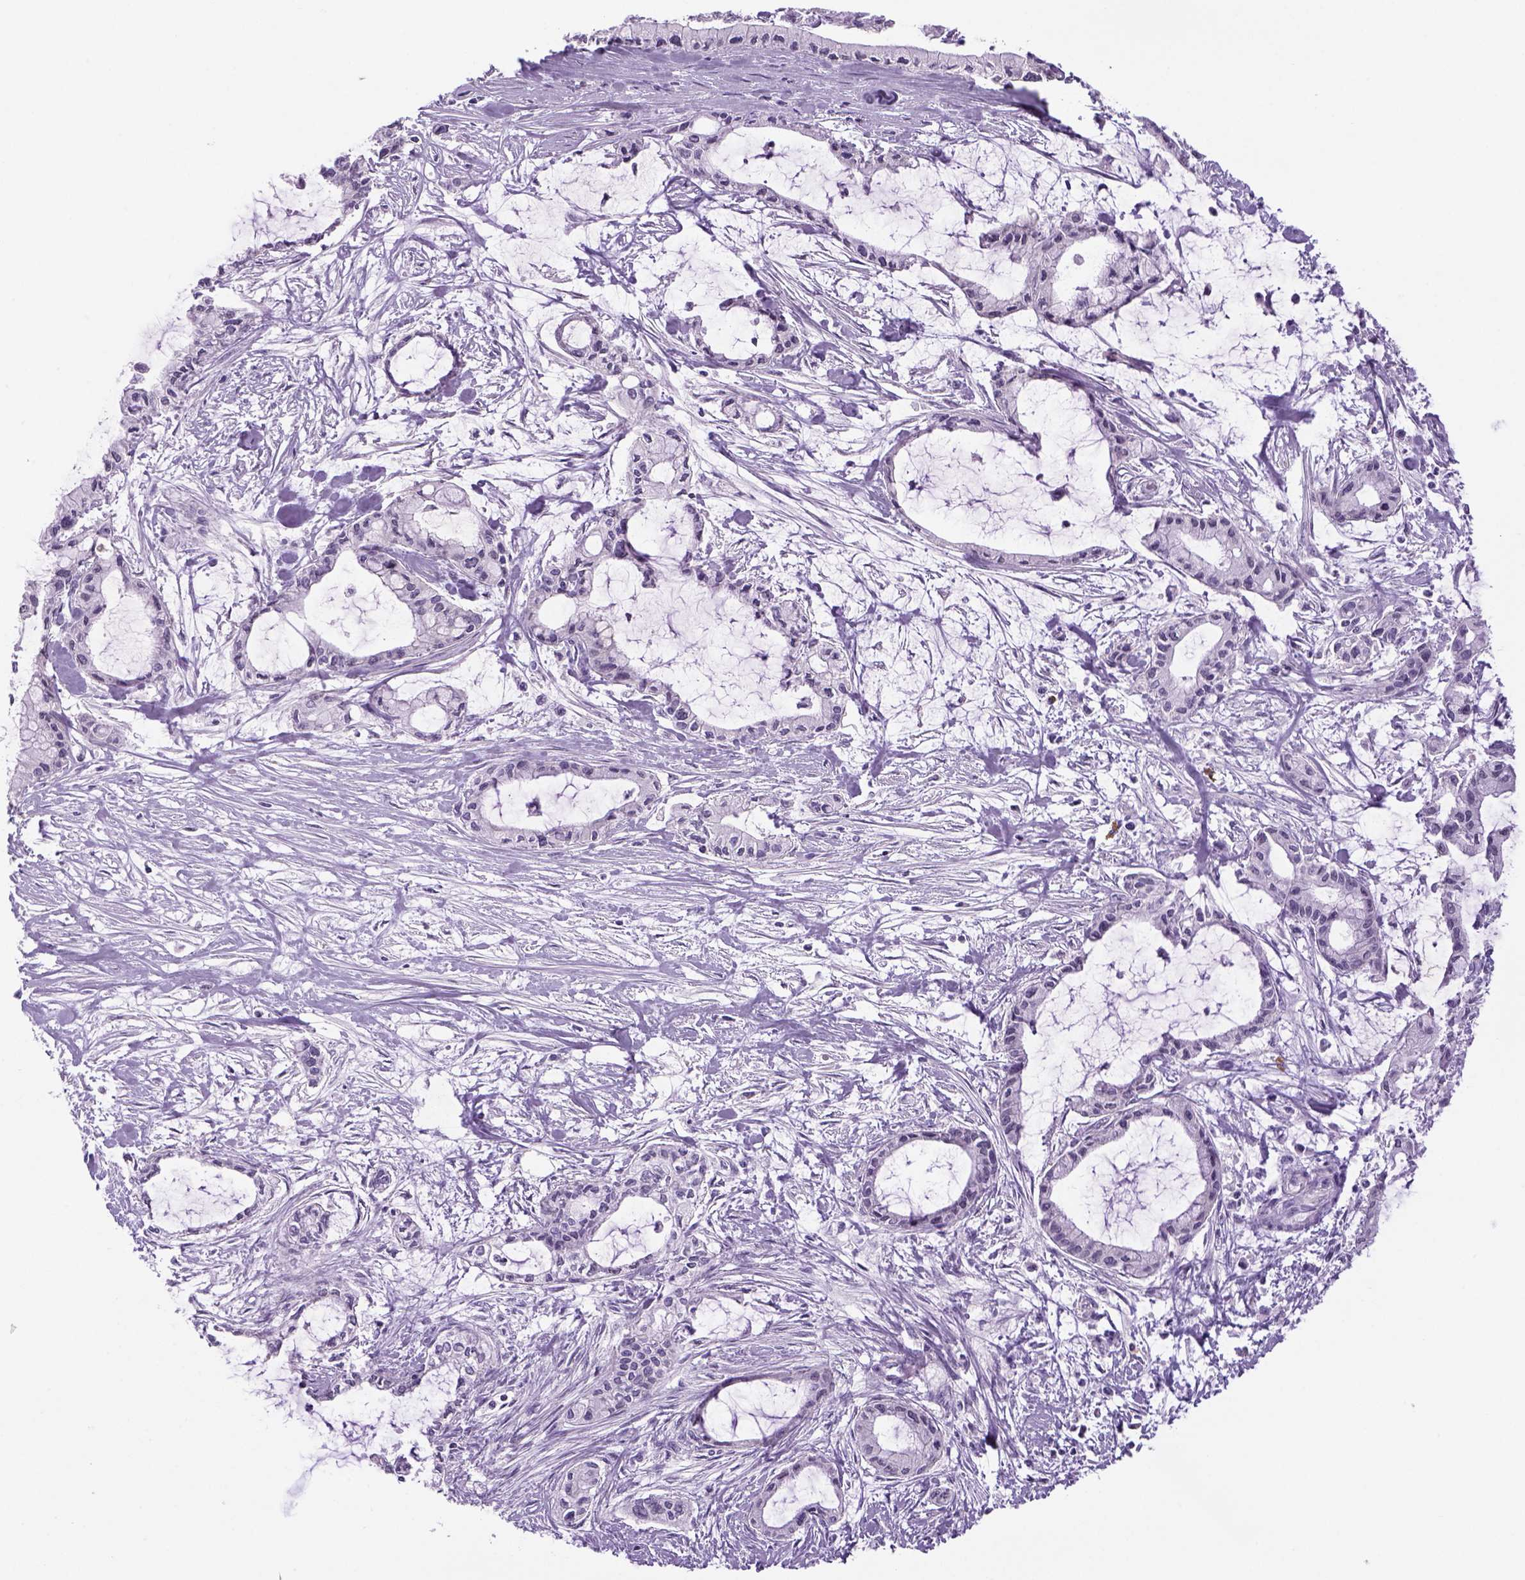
{"staining": {"intensity": "negative", "quantity": "none", "location": "none"}, "tissue": "pancreatic cancer", "cell_type": "Tumor cells", "image_type": "cancer", "snomed": [{"axis": "morphology", "description": "Adenocarcinoma, NOS"}, {"axis": "topography", "description": "Pancreas"}], "caption": "A histopathology image of human pancreatic adenocarcinoma is negative for staining in tumor cells.", "gene": "DBH", "patient": {"sex": "male", "age": 48}}